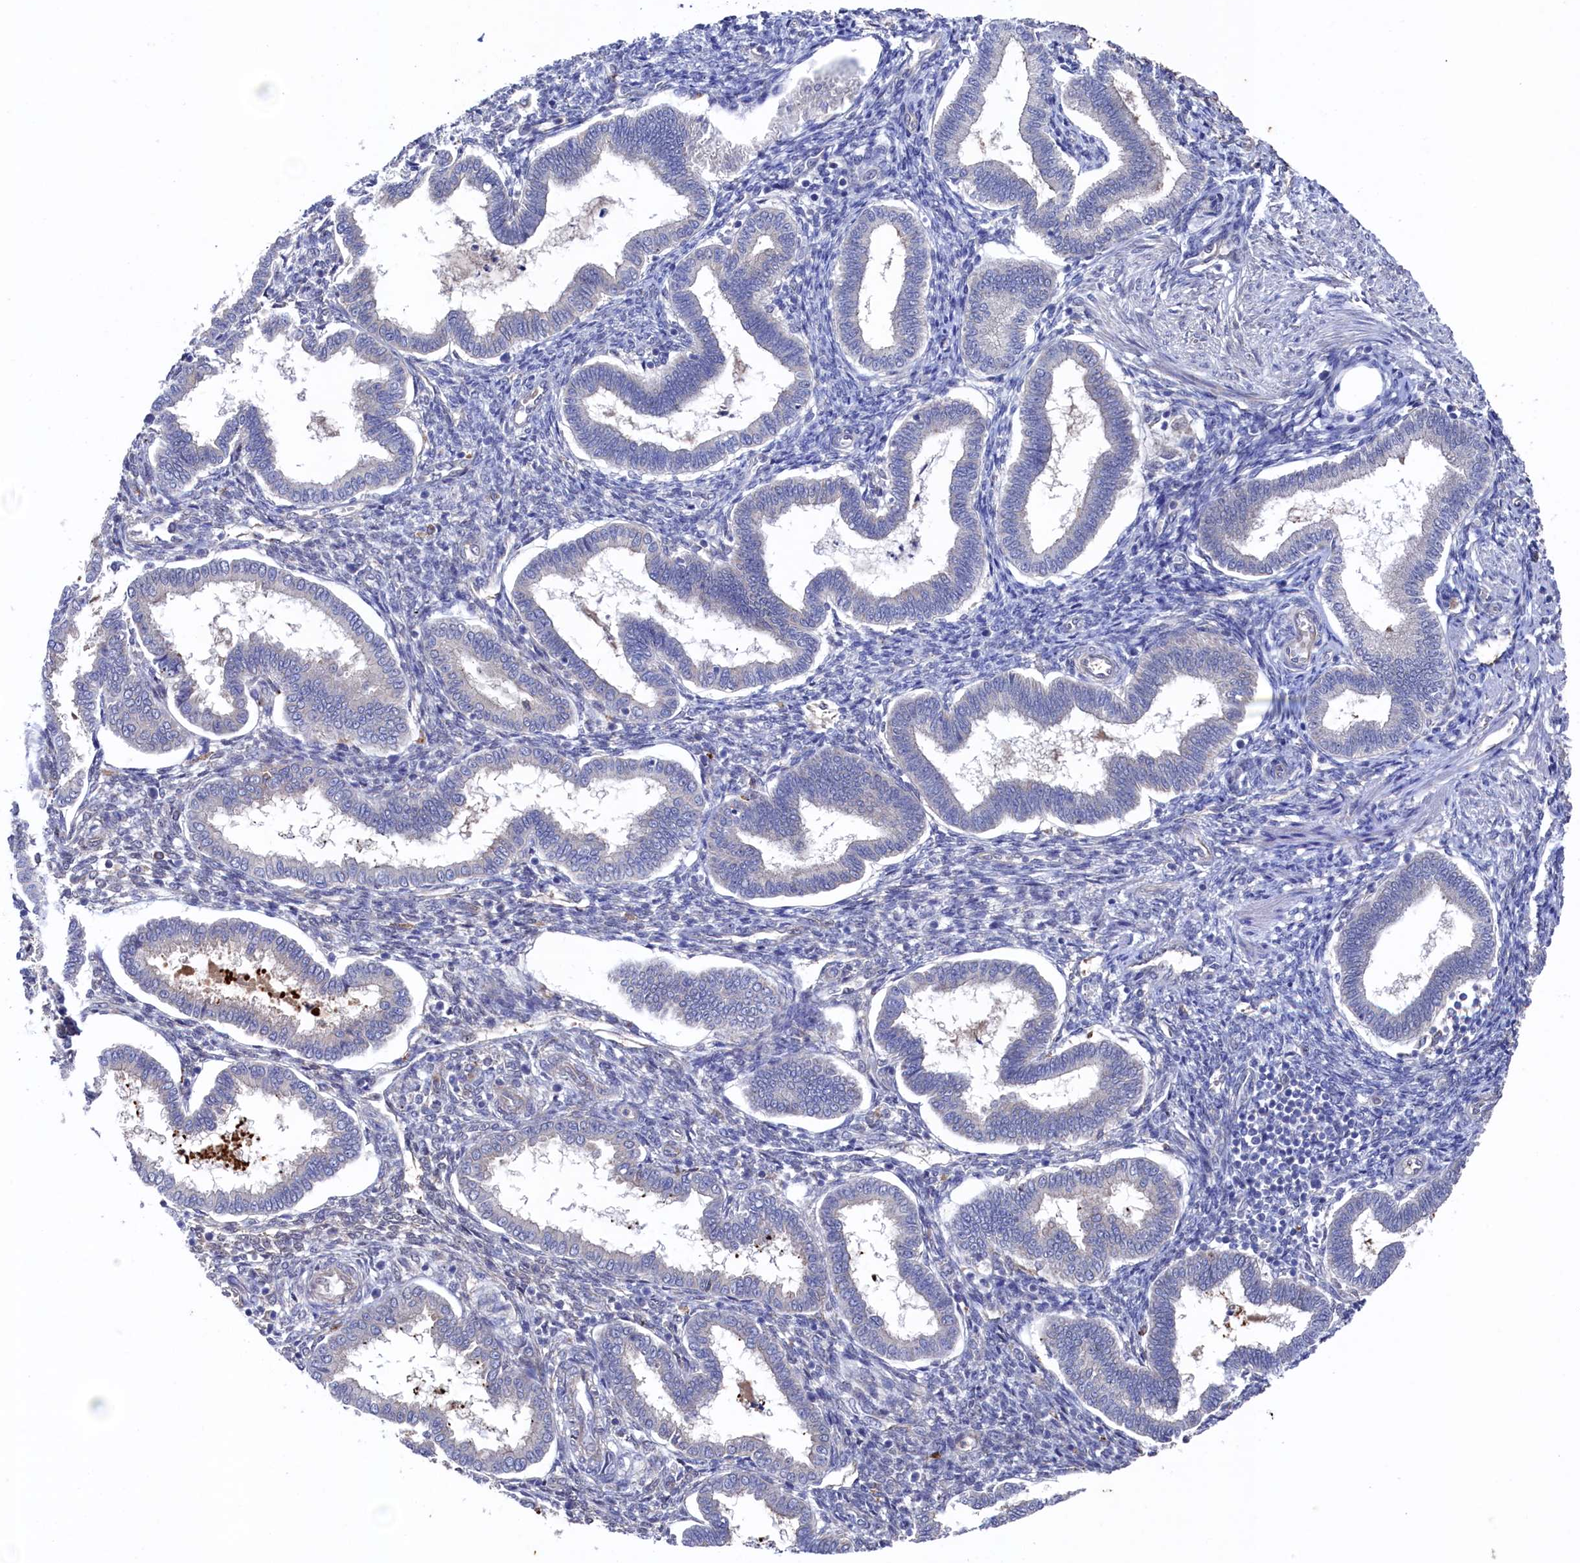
{"staining": {"intensity": "negative", "quantity": "none", "location": "none"}, "tissue": "endometrium", "cell_type": "Cells in endometrial stroma", "image_type": "normal", "snomed": [{"axis": "morphology", "description": "Normal tissue, NOS"}, {"axis": "topography", "description": "Endometrium"}], "caption": "This is an immunohistochemistry photomicrograph of unremarkable human endometrium. There is no expression in cells in endometrial stroma.", "gene": "RNH1", "patient": {"sex": "female", "age": 24}}